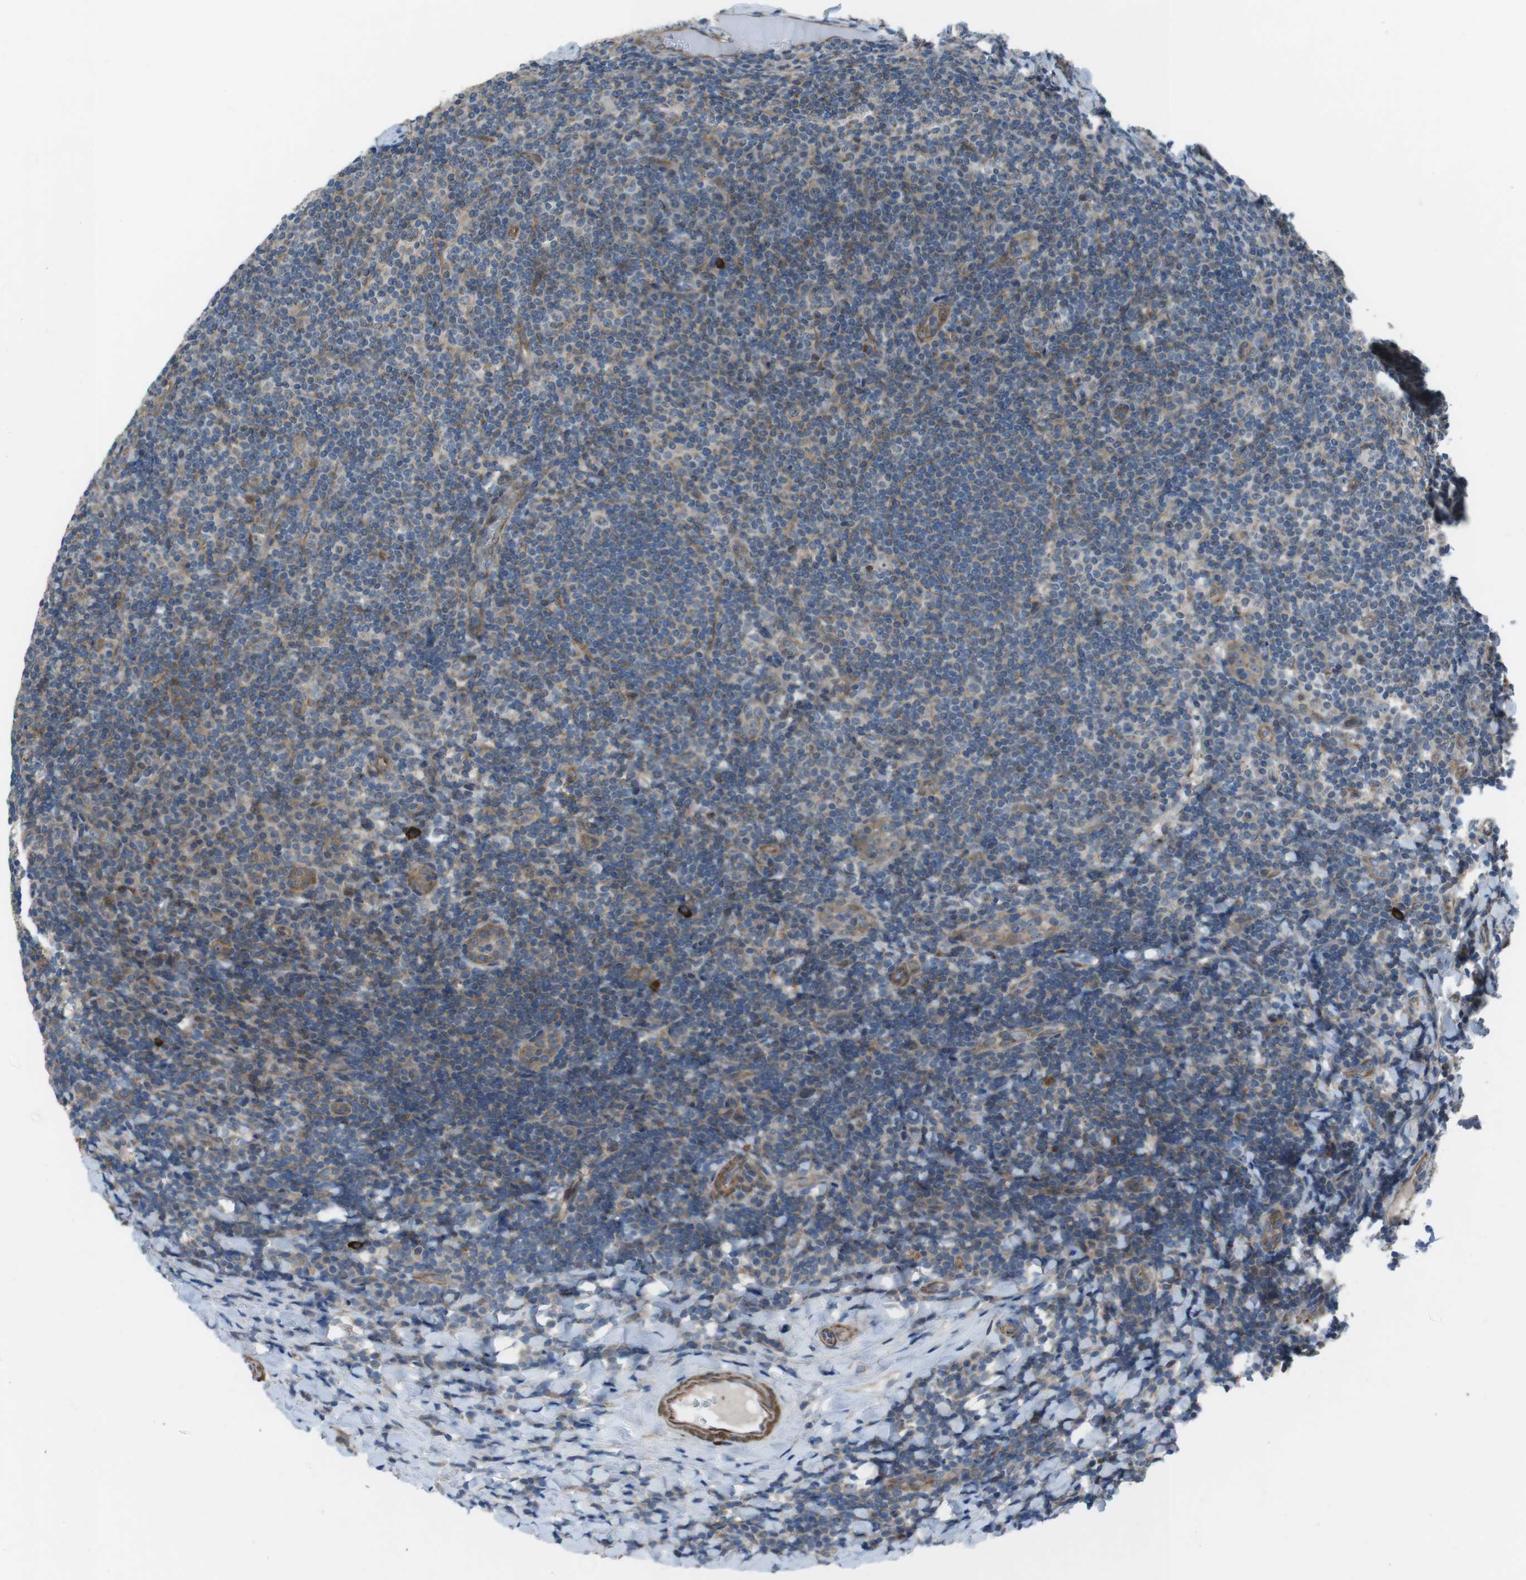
{"staining": {"intensity": "moderate", "quantity": "25%-75%", "location": "cytoplasmic/membranous"}, "tissue": "tonsil", "cell_type": "Germinal center cells", "image_type": "normal", "snomed": [{"axis": "morphology", "description": "Normal tissue, NOS"}, {"axis": "topography", "description": "Tonsil"}], "caption": "IHC (DAB) staining of benign human tonsil shows moderate cytoplasmic/membranous protein positivity in approximately 25%-75% of germinal center cells.", "gene": "FAM174B", "patient": {"sex": "male", "age": 37}}